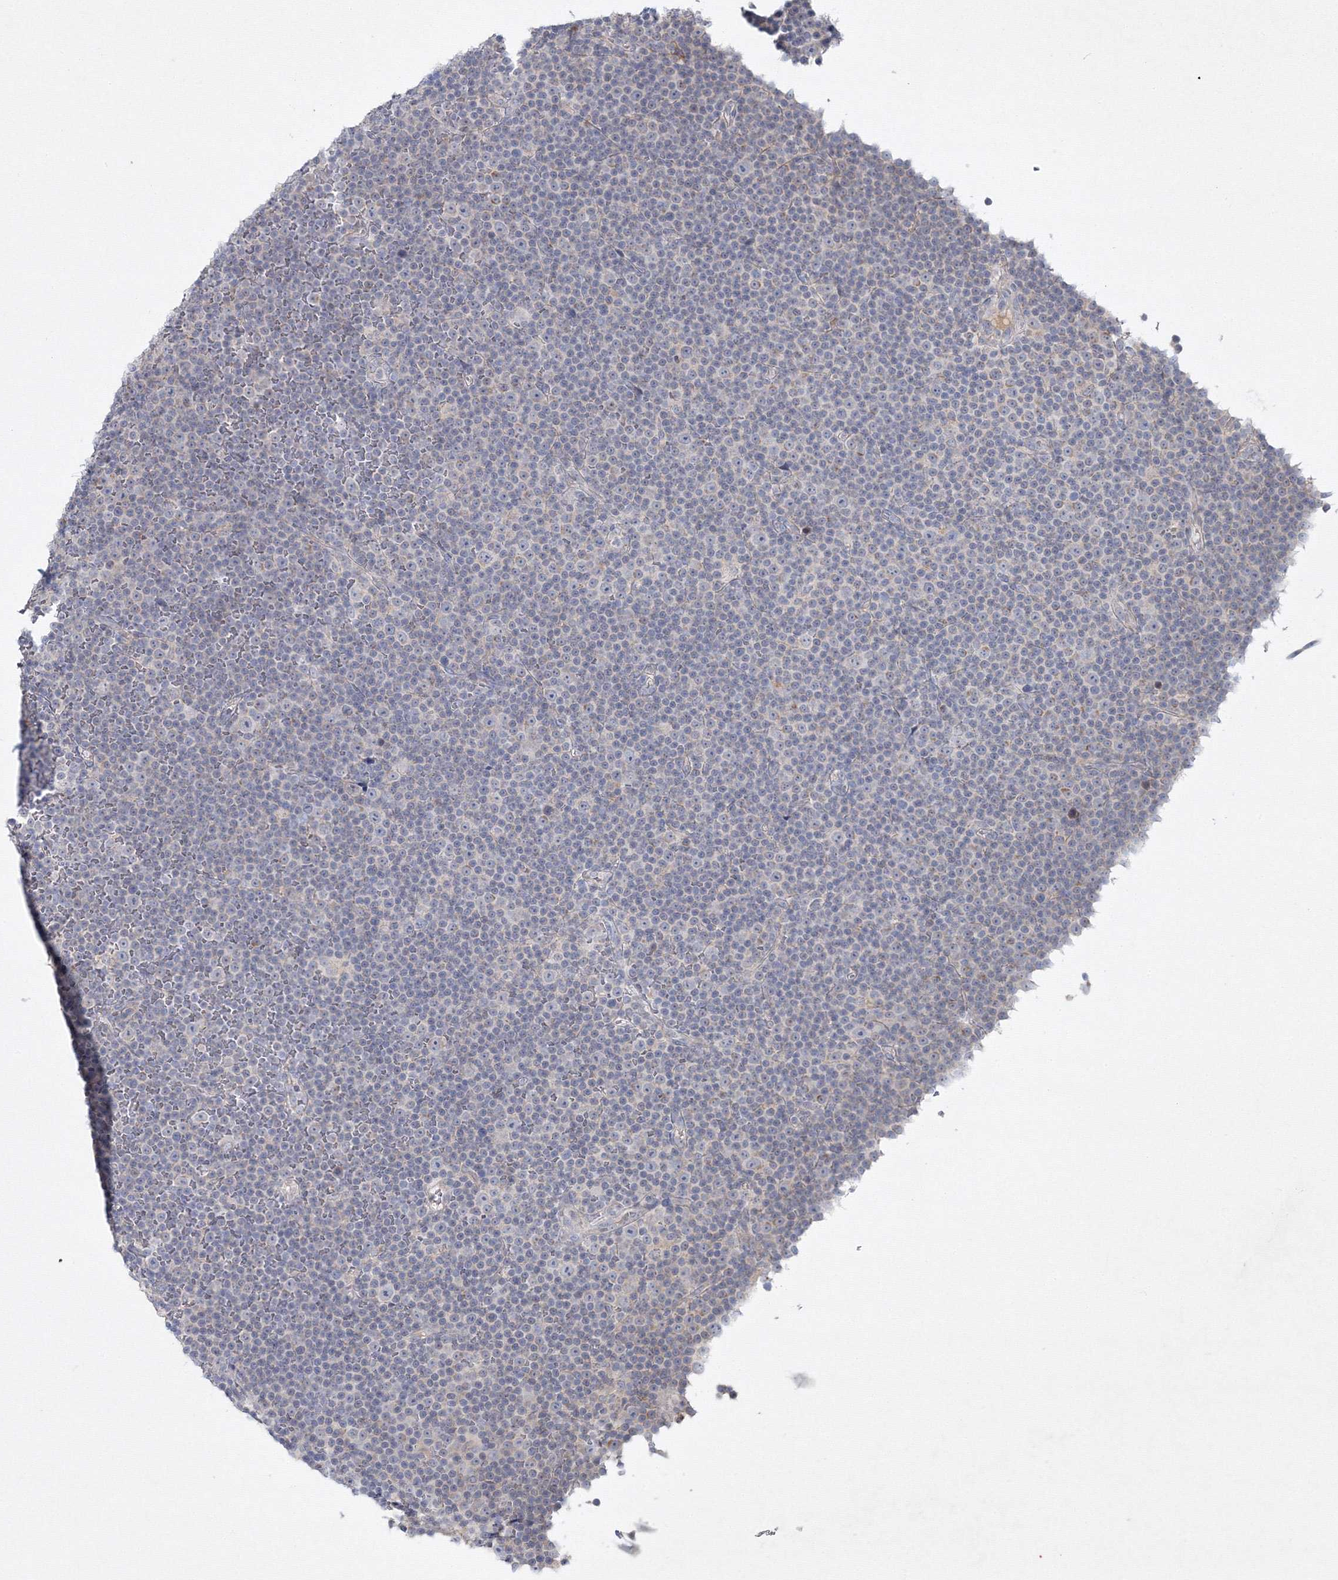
{"staining": {"intensity": "negative", "quantity": "none", "location": "none"}, "tissue": "lymphoma", "cell_type": "Tumor cells", "image_type": "cancer", "snomed": [{"axis": "morphology", "description": "Malignant lymphoma, non-Hodgkin's type, Low grade"}, {"axis": "topography", "description": "Lymph node"}], "caption": "A photomicrograph of human malignant lymphoma, non-Hodgkin's type (low-grade) is negative for staining in tumor cells.", "gene": "NEU4", "patient": {"sex": "female", "age": 67}}